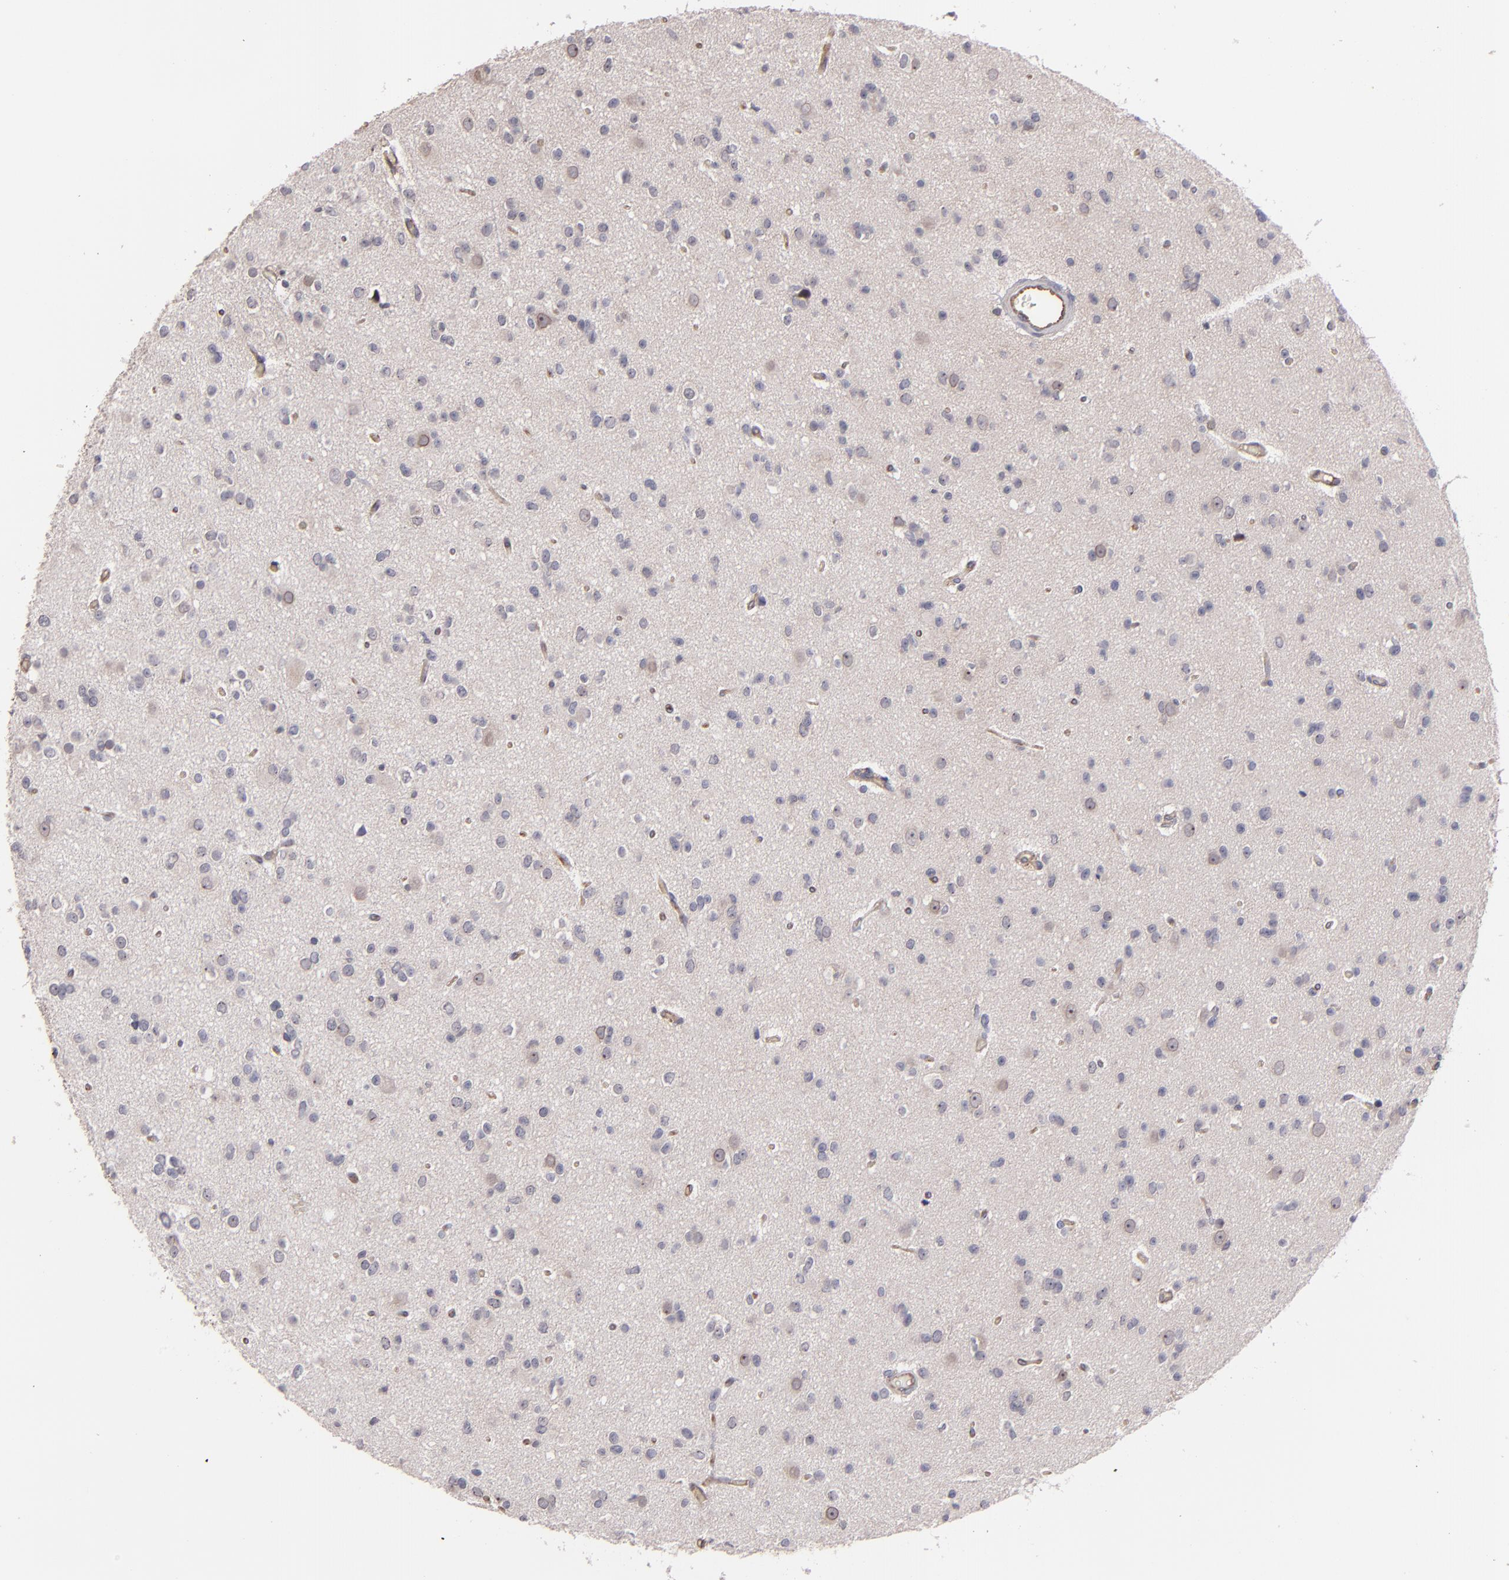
{"staining": {"intensity": "negative", "quantity": "none", "location": "none"}, "tissue": "glioma", "cell_type": "Tumor cells", "image_type": "cancer", "snomed": [{"axis": "morphology", "description": "Glioma, malignant, Low grade"}, {"axis": "topography", "description": "Brain"}], "caption": "High power microscopy photomicrograph of an IHC photomicrograph of glioma, revealing no significant positivity in tumor cells.", "gene": "ICAM1", "patient": {"sex": "male", "age": 42}}